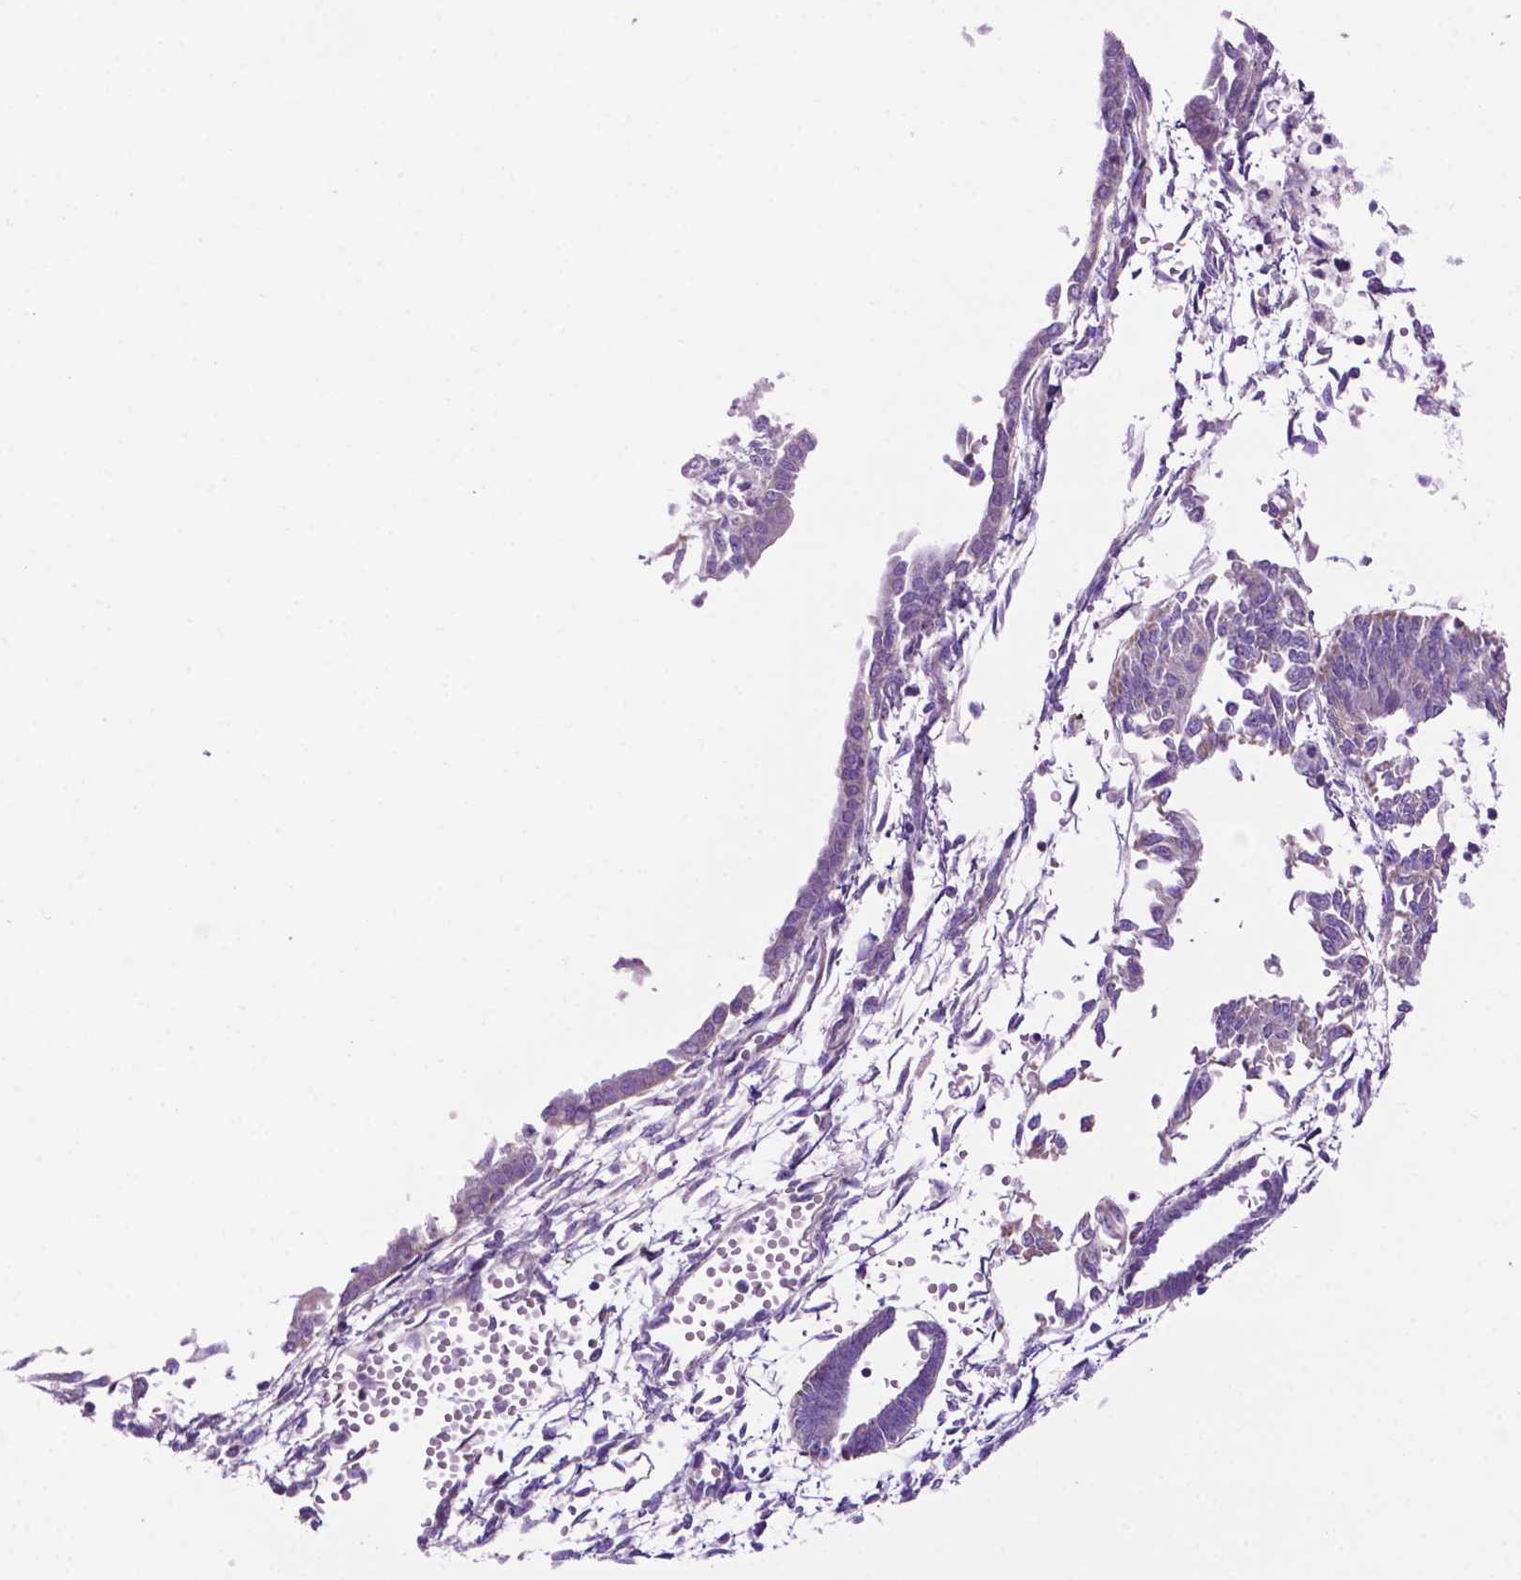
{"staining": {"intensity": "negative", "quantity": "none", "location": "none"}, "tissue": "endometrial cancer", "cell_type": "Tumor cells", "image_type": "cancer", "snomed": [{"axis": "morphology", "description": "Adenocarcinoma, NOS"}, {"axis": "topography", "description": "Endometrium"}], "caption": "Human endometrial cancer stained for a protein using IHC shows no positivity in tumor cells.", "gene": "PHYHIP", "patient": {"sex": "female", "age": 65}}